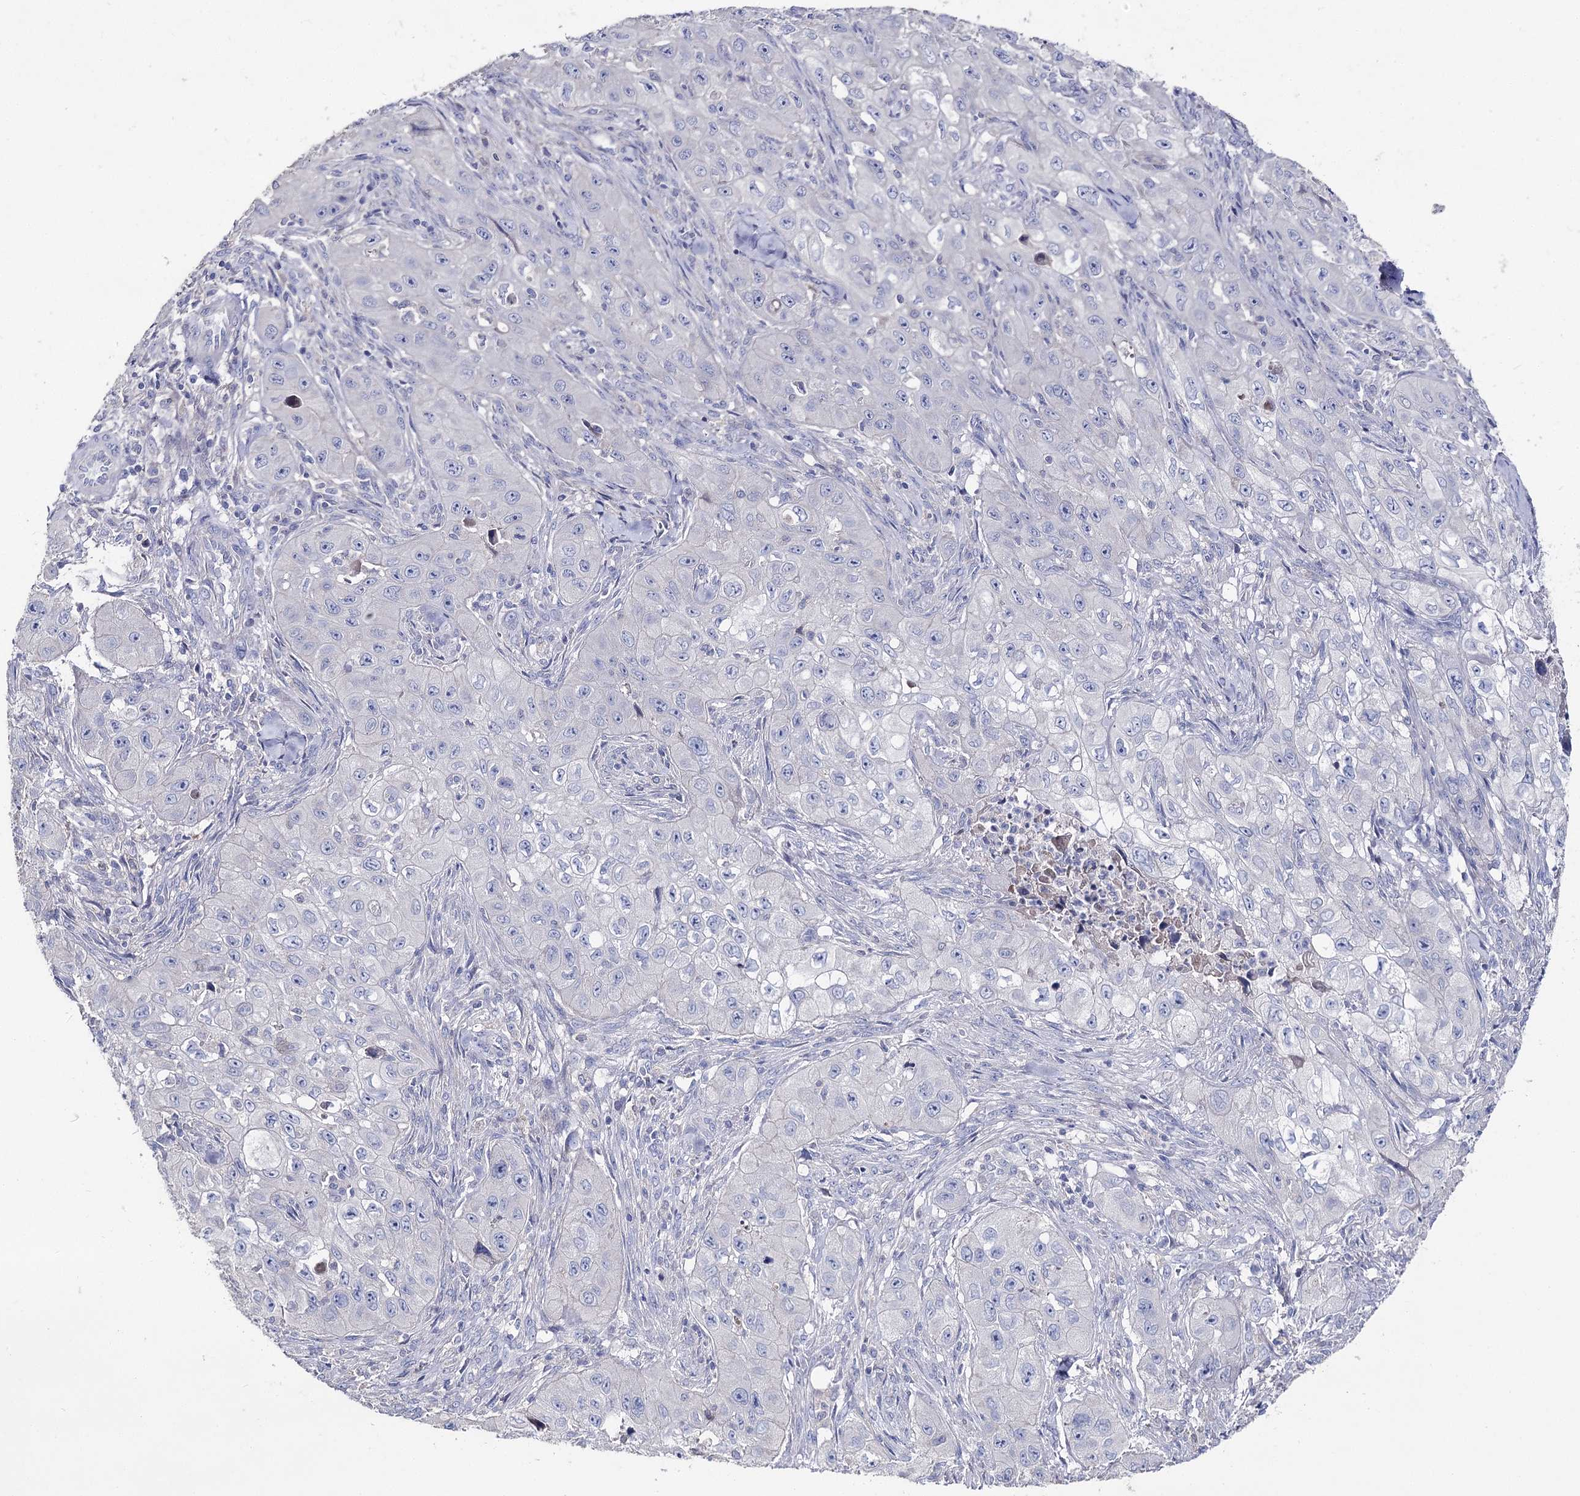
{"staining": {"intensity": "negative", "quantity": "none", "location": "none"}, "tissue": "skin cancer", "cell_type": "Tumor cells", "image_type": "cancer", "snomed": [{"axis": "morphology", "description": "Squamous cell carcinoma, NOS"}, {"axis": "topography", "description": "Skin"}, {"axis": "topography", "description": "Subcutis"}], "caption": "Tumor cells show no significant protein staining in skin cancer.", "gene": "NRAP", "patient": {"sex": "male", "age": 73}}